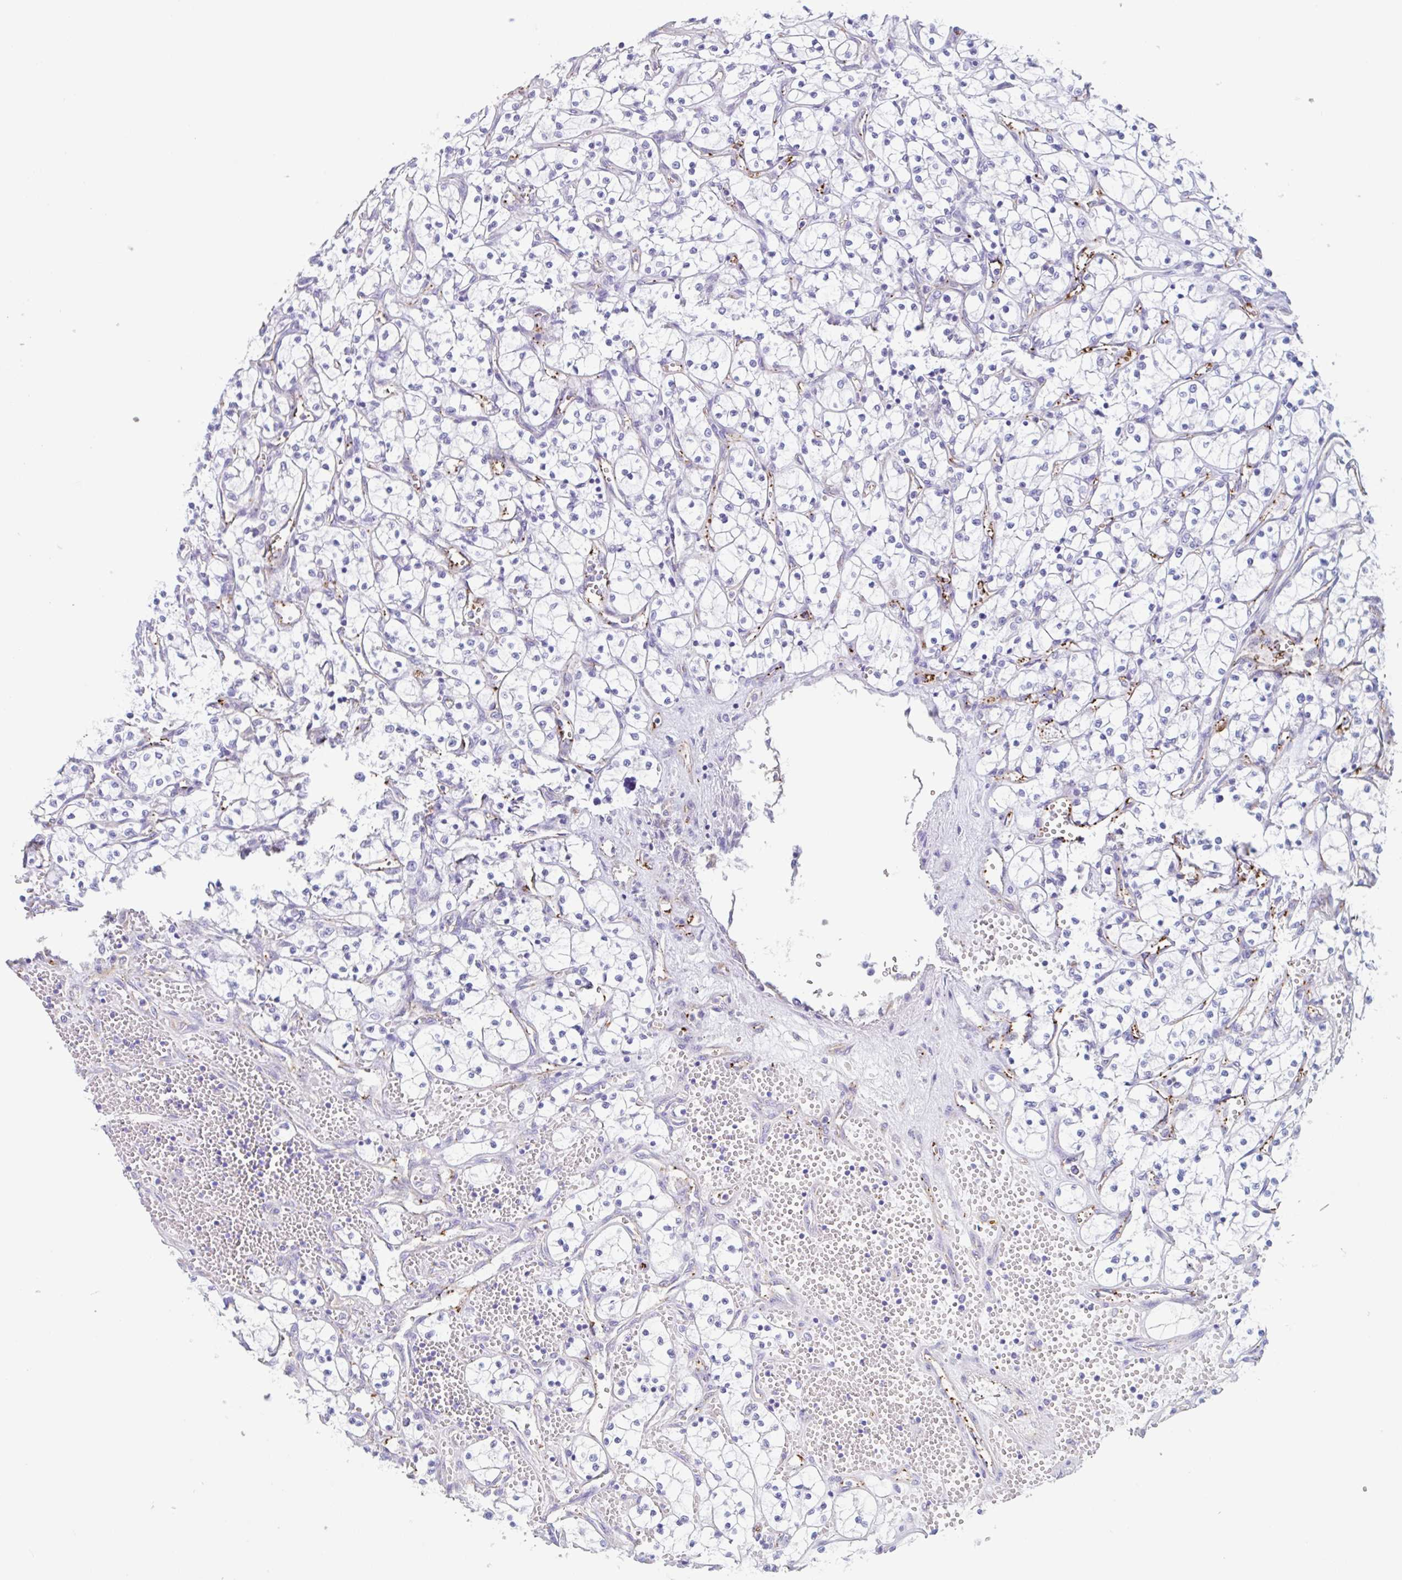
{"staining": {"intensity": "negative", "quantity": "none", "location": "none"}, "tissue": "renal cancer", "cell_type": "Tumor cells", "image_type": "cancer", "snomed": [{"axis": "morphology", "description": "Adenocarcinoma, NOS"}, {"axis": "topography", "description": "Kidney"}], "caption": "High magnification brightfield microscopy of adenocarcinoma (renal) stained with DAB (brown) and counterstained with hematoxylin (blue): tumor cells show no significant staining.", "gene": "EHD4", "patient": {"sex": "female", "age": 69}}